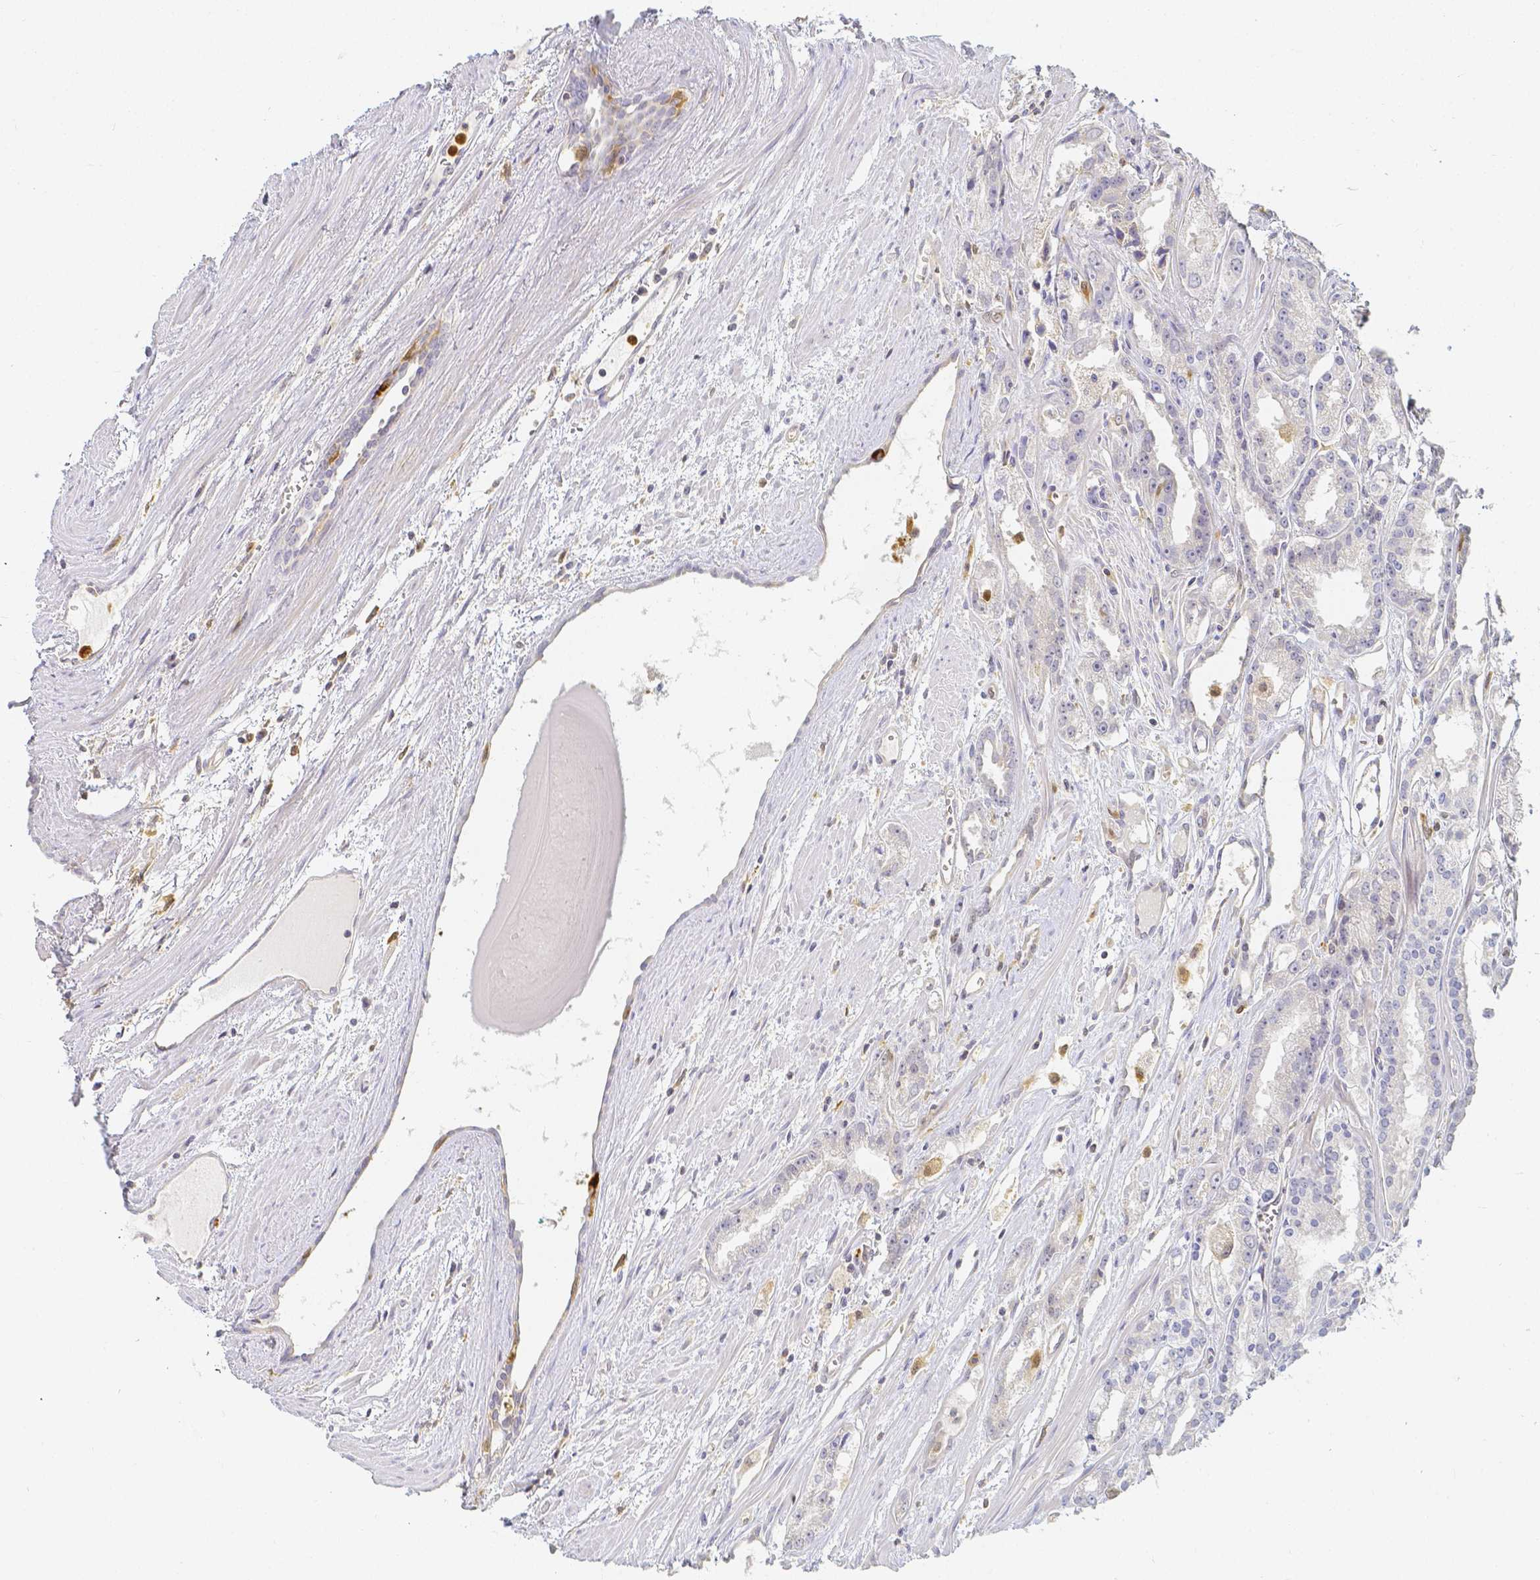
{"staining": {"intensity": "negative", "quantity": "none", "location": "none"}, "tissue": "prostate cancer", "cell_type": "Tumor cells", "image_type": "cancer", "snomed": [{"axis": "morphology", "description": "Adenocarcinoma, High grade"}, {"axis": "topography", "description": "Prostate"}], "caption": "A high-resolution histopathology image shows immunohistochemistry (IHC) staining of prostate adenocarcinoma (high-grade), which reveals no significant positivity in tumor cells.", "gene": "KCNH1", "patient": {"sex": "male", "age": 68}}